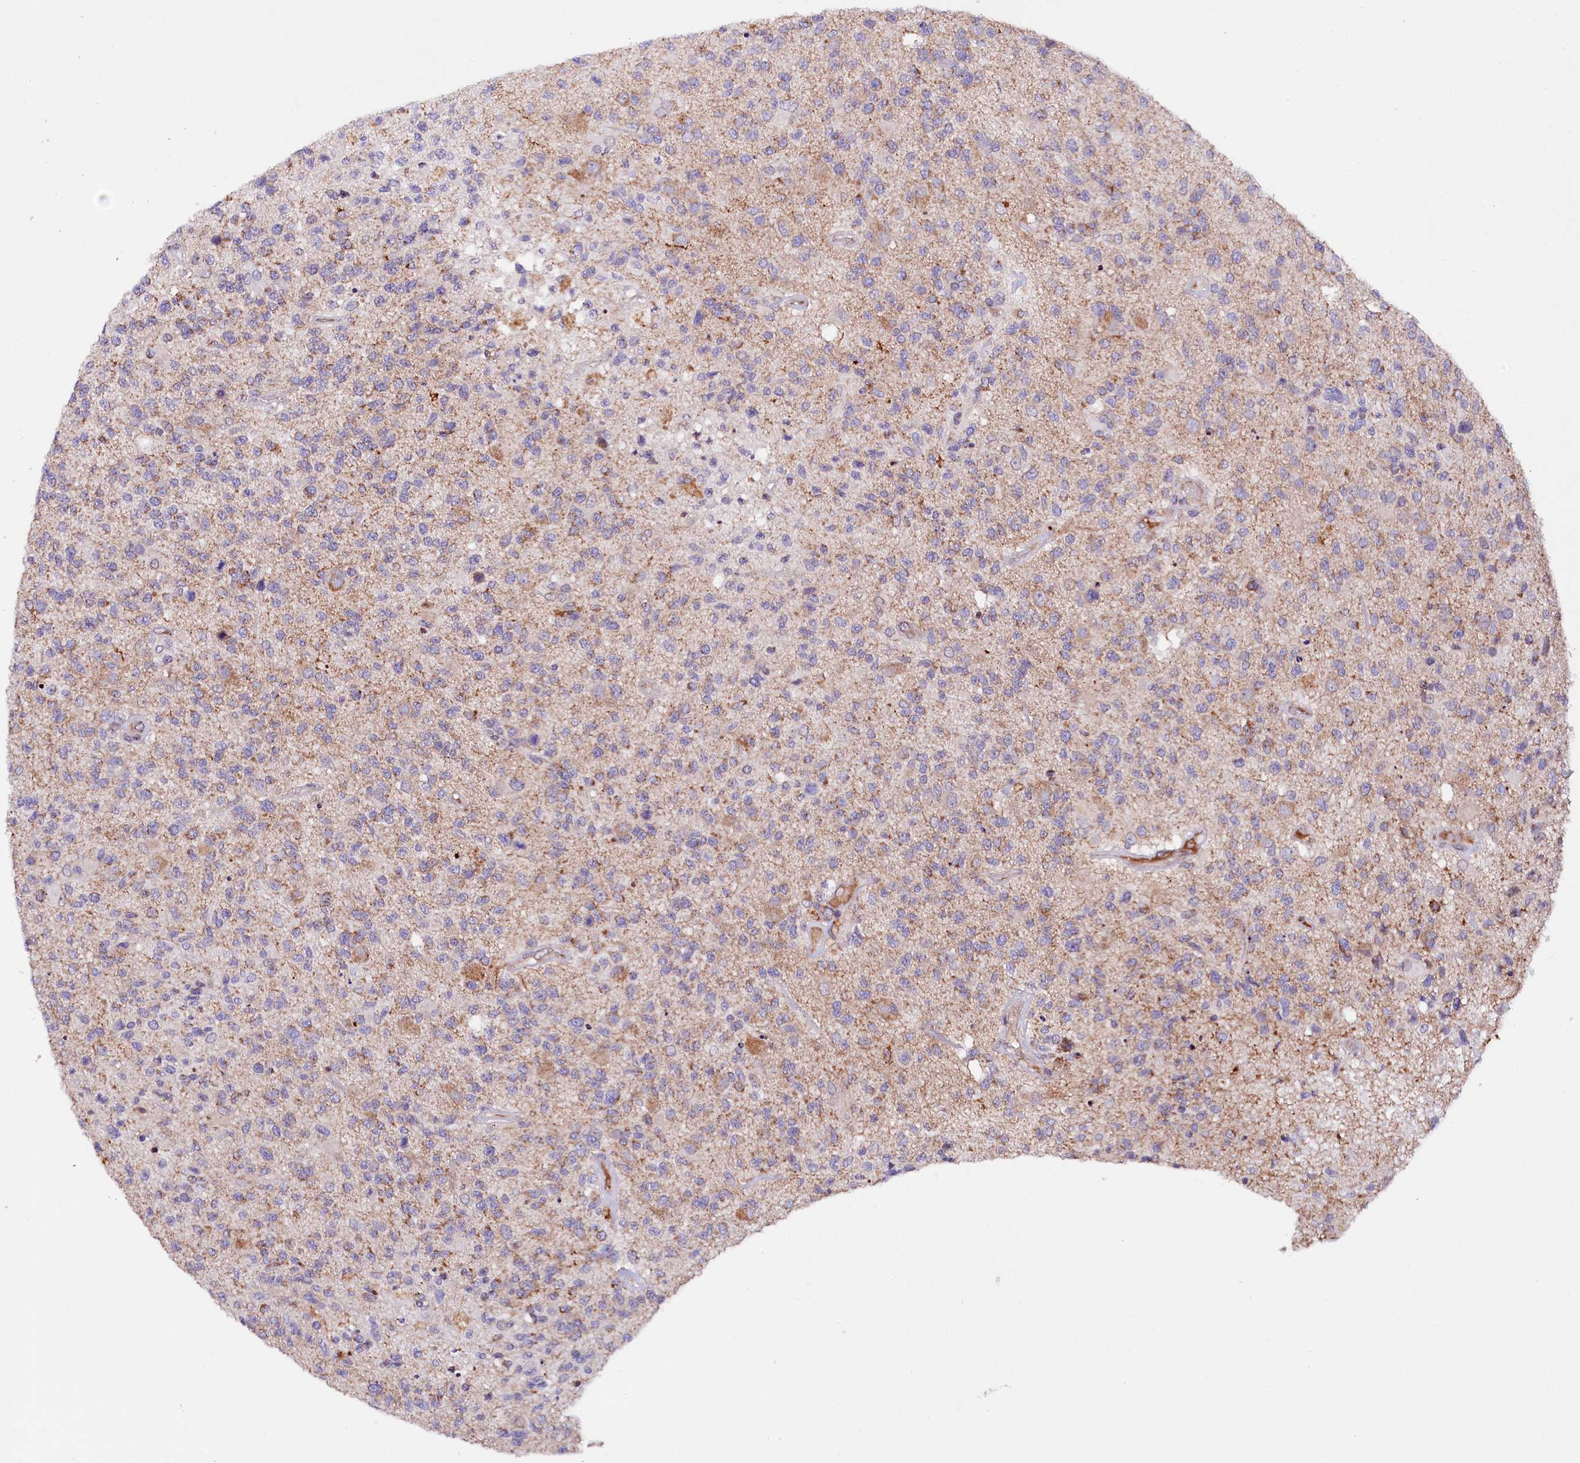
{"staining": {"intensity": "moderate", "quantity": "25%-75%", "location": "cytoplasmic/membranous"}, "tissue": "glioma", "cell_type": "Tumor cells", "image_type": "cancer", "snomed": [{"axis": "morphology", "description": "Glioma, malignant, High grade"}, {"axis": "morphology", "description": "Glioblastoma, NOS"}, {"axis": "topography", "description": "Brain"}], "caption": "IHC of human glioma reveals medium levels of moderate cytoplasmic/membranous staining in about 25%-75% of tumor cells.", "gene": "ZNF226", "patient": {"sex": "male", "age": 60}}